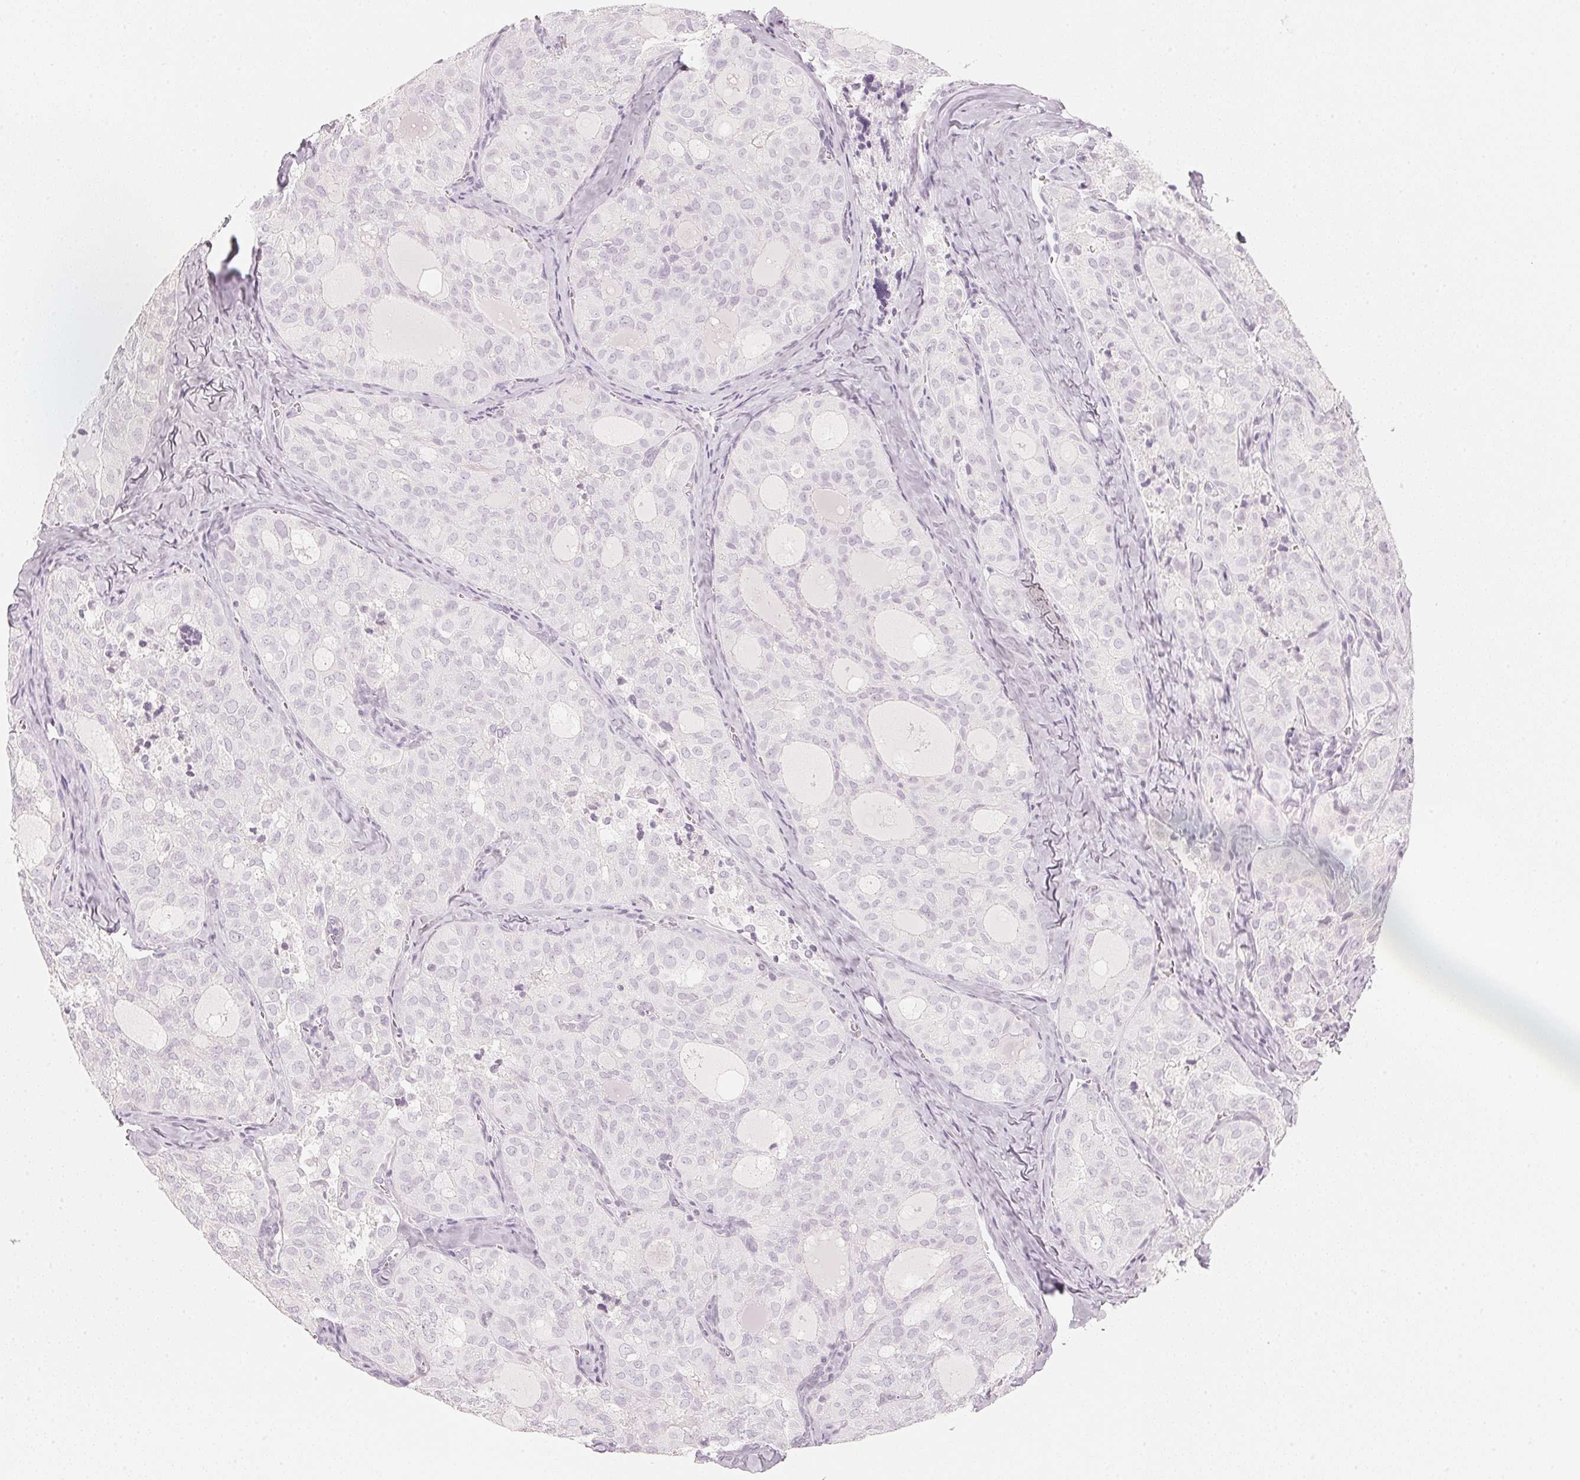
{"staining": {"intensity": "negative", "quantity": "none", "location": "none"}, "tissue": "thyroid cancer", "cell_type": "Tumor cells", "image_type": "cancer", "snomed": [{"axis": "morphology", "description": "Follicular adenoma carcinoma, NOS"}, {"axis": "topography", "description": "Thyroid gland"}], "caption": "Immunohistochemistry (IHC) micrograph of human follicular adenoma carcinoma (thyroid) stained for a protein (brown), which demonstrates no expression in tumor cells. Brightfield microscopy of immunohistochemistry stained with DAB (brown) and hematoxylin (blue), captured at high magnification.", "gene": "SLC22A8", "patient": {"sex": "male", "age": 75}}